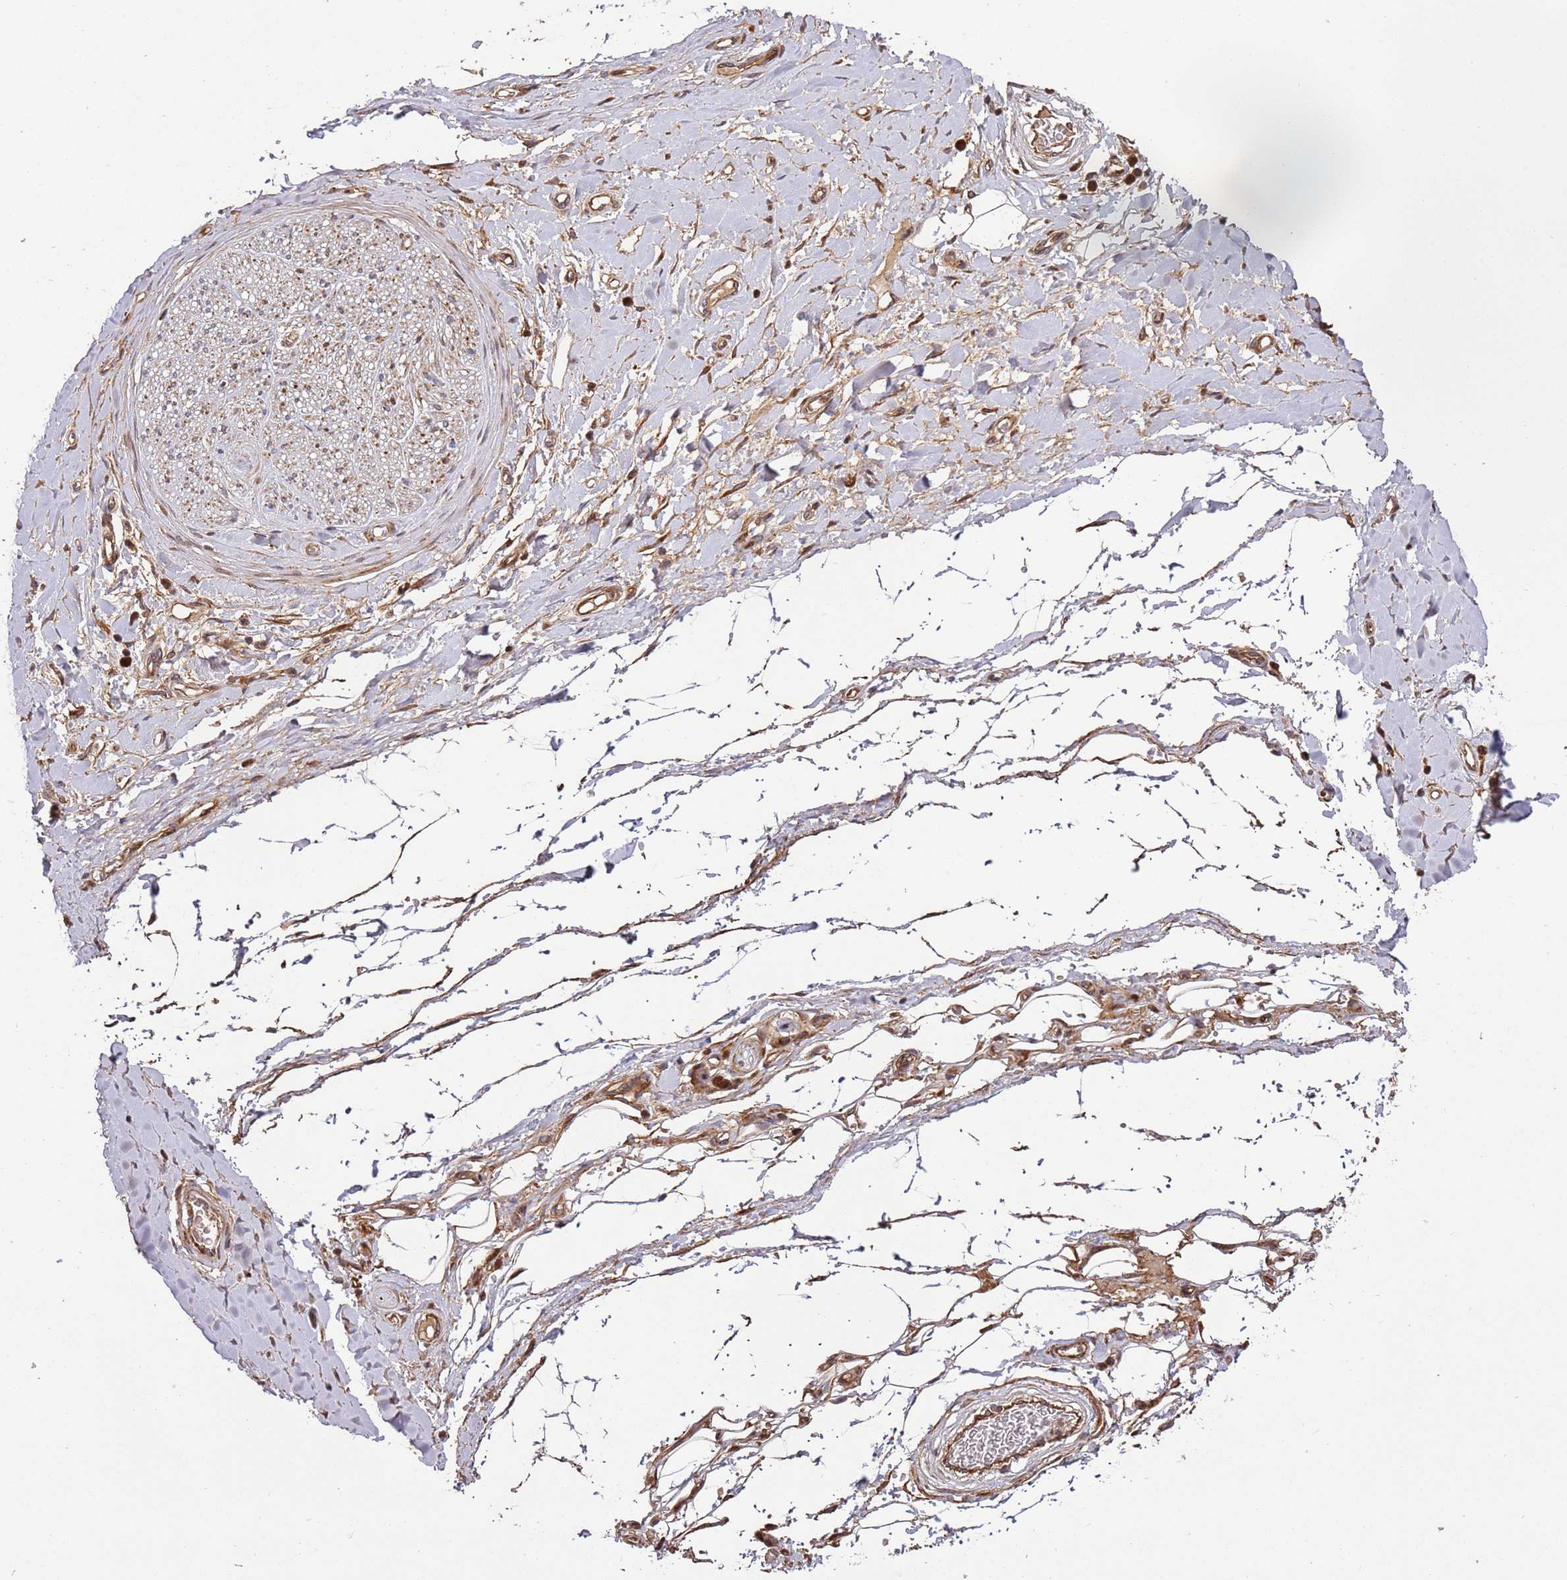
{"staining": {"intensity": "moderate", "quantity": ">75%", "location": "cytoplasmic/membranous"}, "tissue": "adipose tissue", "cell_type": "Adipocytes", "image_type": "normal", "snomed": [{"axis": "morphology", "description": "Normal tissue, NOS"}, {"axis": "morphology", "description": "Adenocarcinoma, NOS"}, {"axis": "topography", "description": "Stomach, upper"}, {"axis": "topography", "description": "Peripheral nerve tissue"}], "caption": "This is an image of immunohistochemistry staining of benign adipose tissue, which shows moderate staining in the cytoplasmic/membranous of adipocytes.", "gene": "RHBDL1", "patient": {"sex": "male", "age": 62}}